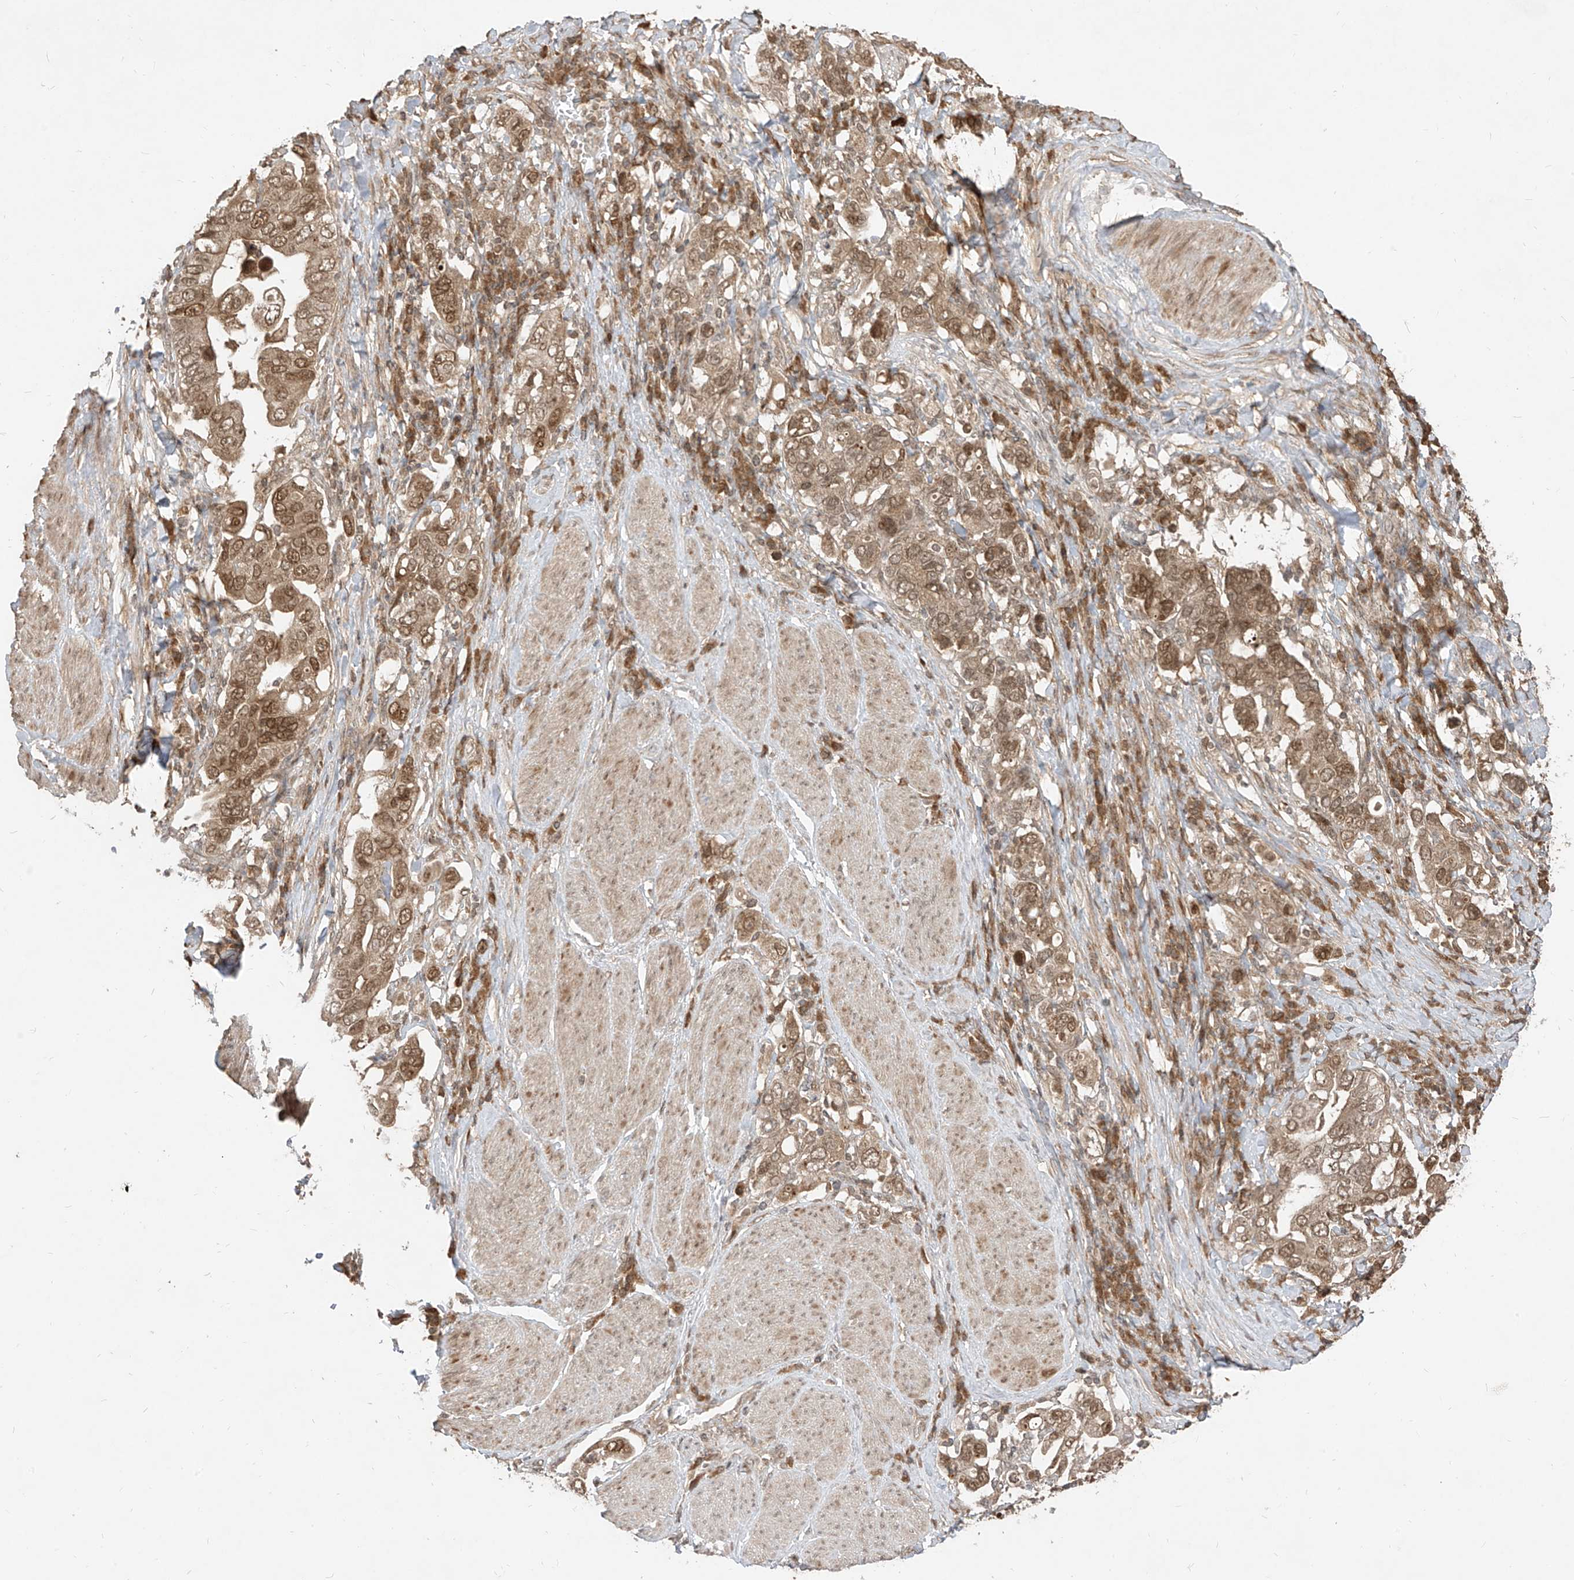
{"staining": {"intensity": "moderate", "quantity": ">75%", "location": "cytoplasmic/membranous,nuclear"}, "tissue": "stomach cancer", "cell_type": "Tumor cells", "image_type": "cancer", "snomed": [{"axis": "morphology", "description": "Adenocarcinoma, NOS"}, {"axis": "topography", "description": "Stomach, upper"}], "caption": "Protein staining reveals moderate cytoplasmic/membranous and nuclear expression in approximately >75% of tumor cells in stomach adenocarcinoma. The staining was performed using DAB, with brown indicating positive protein expression. Nuclei are stained blue with hematoxylin.", "gene": "LCOR", "patient": {"sex": "male", "age": 62}}